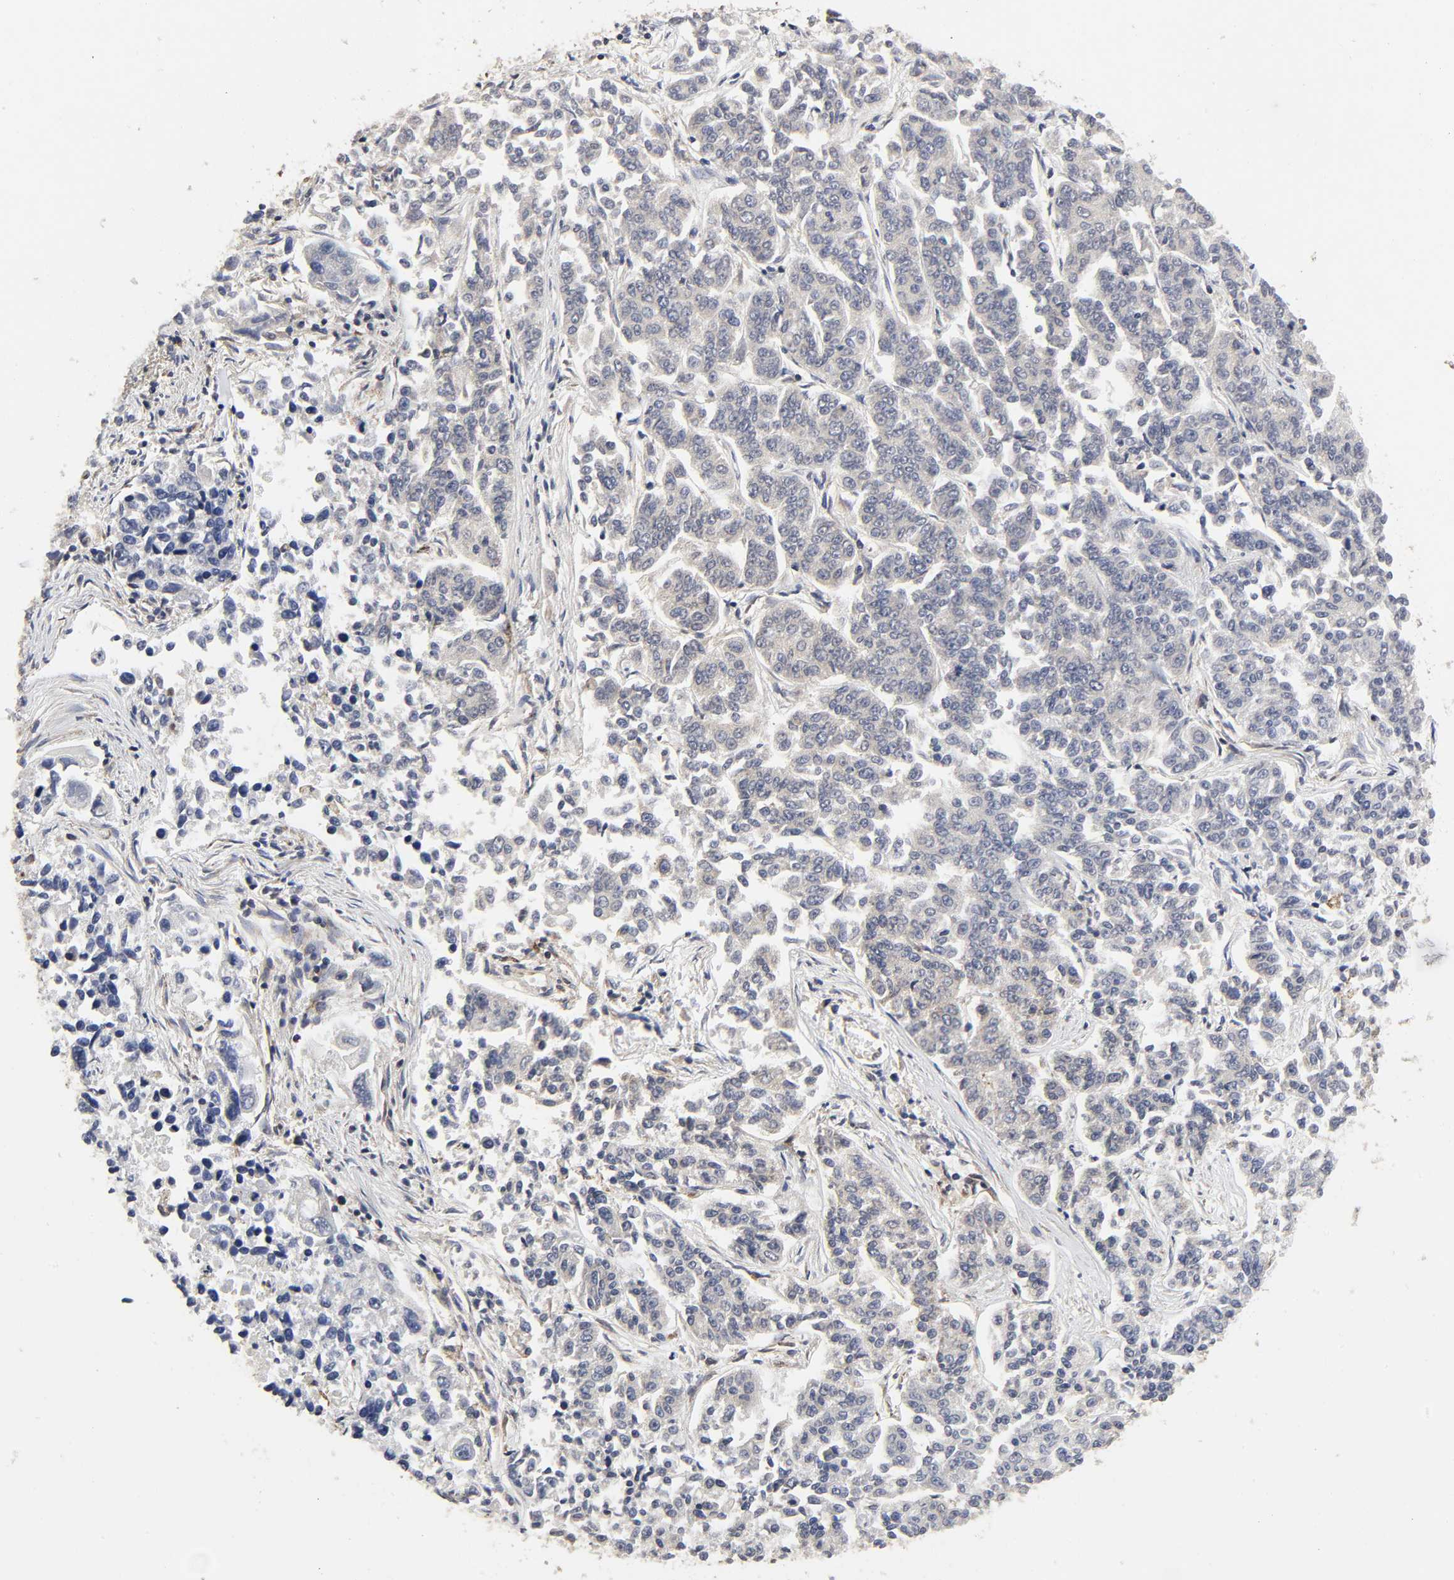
{"staining": {"intensity": "negative", "quantity": "none", "location": "none"}, "tissue": "lung cancer", "cell_type": "Tumor cells", "image_type": "cancer", "snomed": [{"axis": "morphology", "description": "Adenocarcinoma, NOS"}, {"axis": "topography", "description": "Lung"}], "caption": "DAB immunohistochemical staining of human adenocarcinoma (lung) shows no significant expression in tumor cells.", "gene": "COX6B1", "patient": {"sex": "male", "age": 84}}